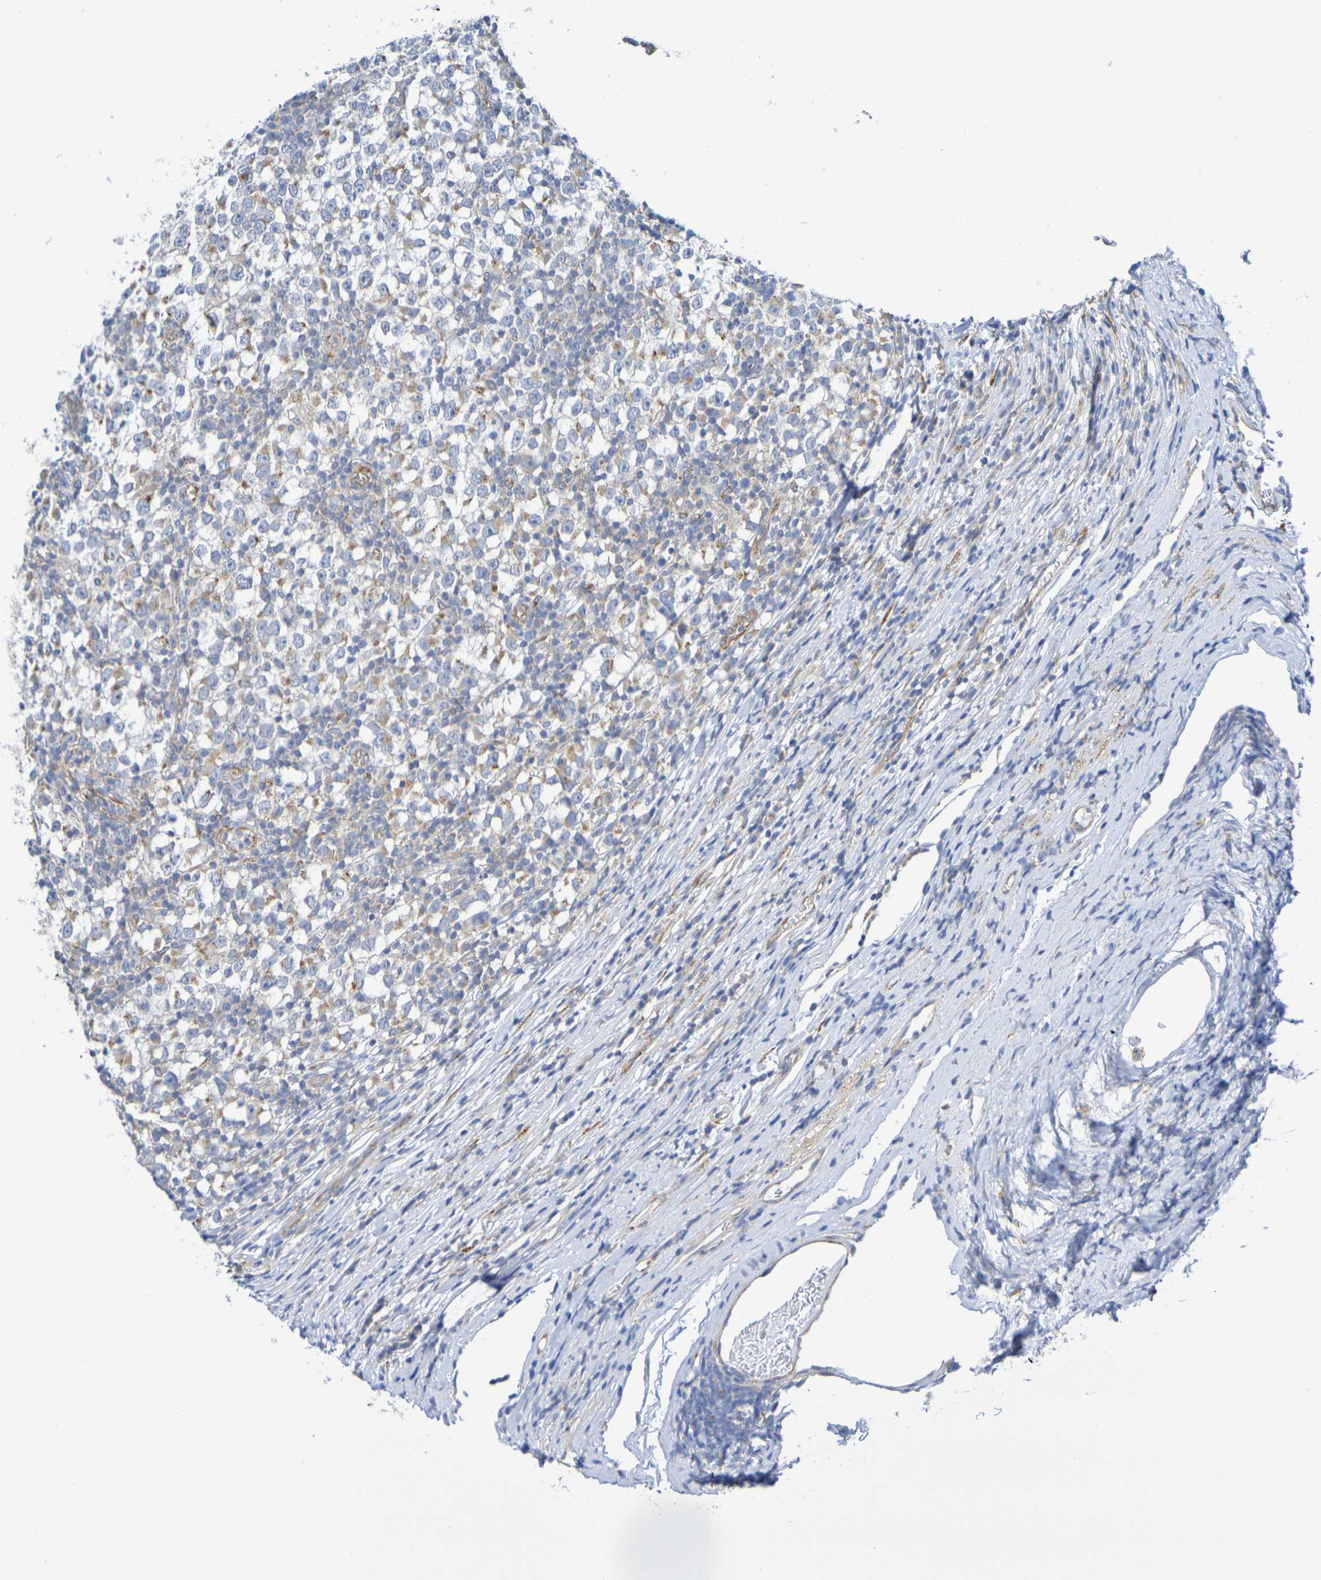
{"staining": {"intensity": "moderate", "quantity": "25%-75%", "location": "cytoplasmic/membranous"}, "tissue": "testis cancer", "cell_type": "Tumor cells", "image_type": "cancer", "snomed": [{"axis": "morphology", "description": "Seminoma, NOS"}, {"axis": "topography", "description": "Testis"}], "caption": "Immunohistochemistry (IHC) (DAB (3,3'-diaminobenzidine)) staining of human testis seminoma displays moderate cytoplasmic/membranous protein staining in about 25%-75% of tumor cells.", "gene": "TMCC3", "patient": {"sex": "male", "age": 65}}